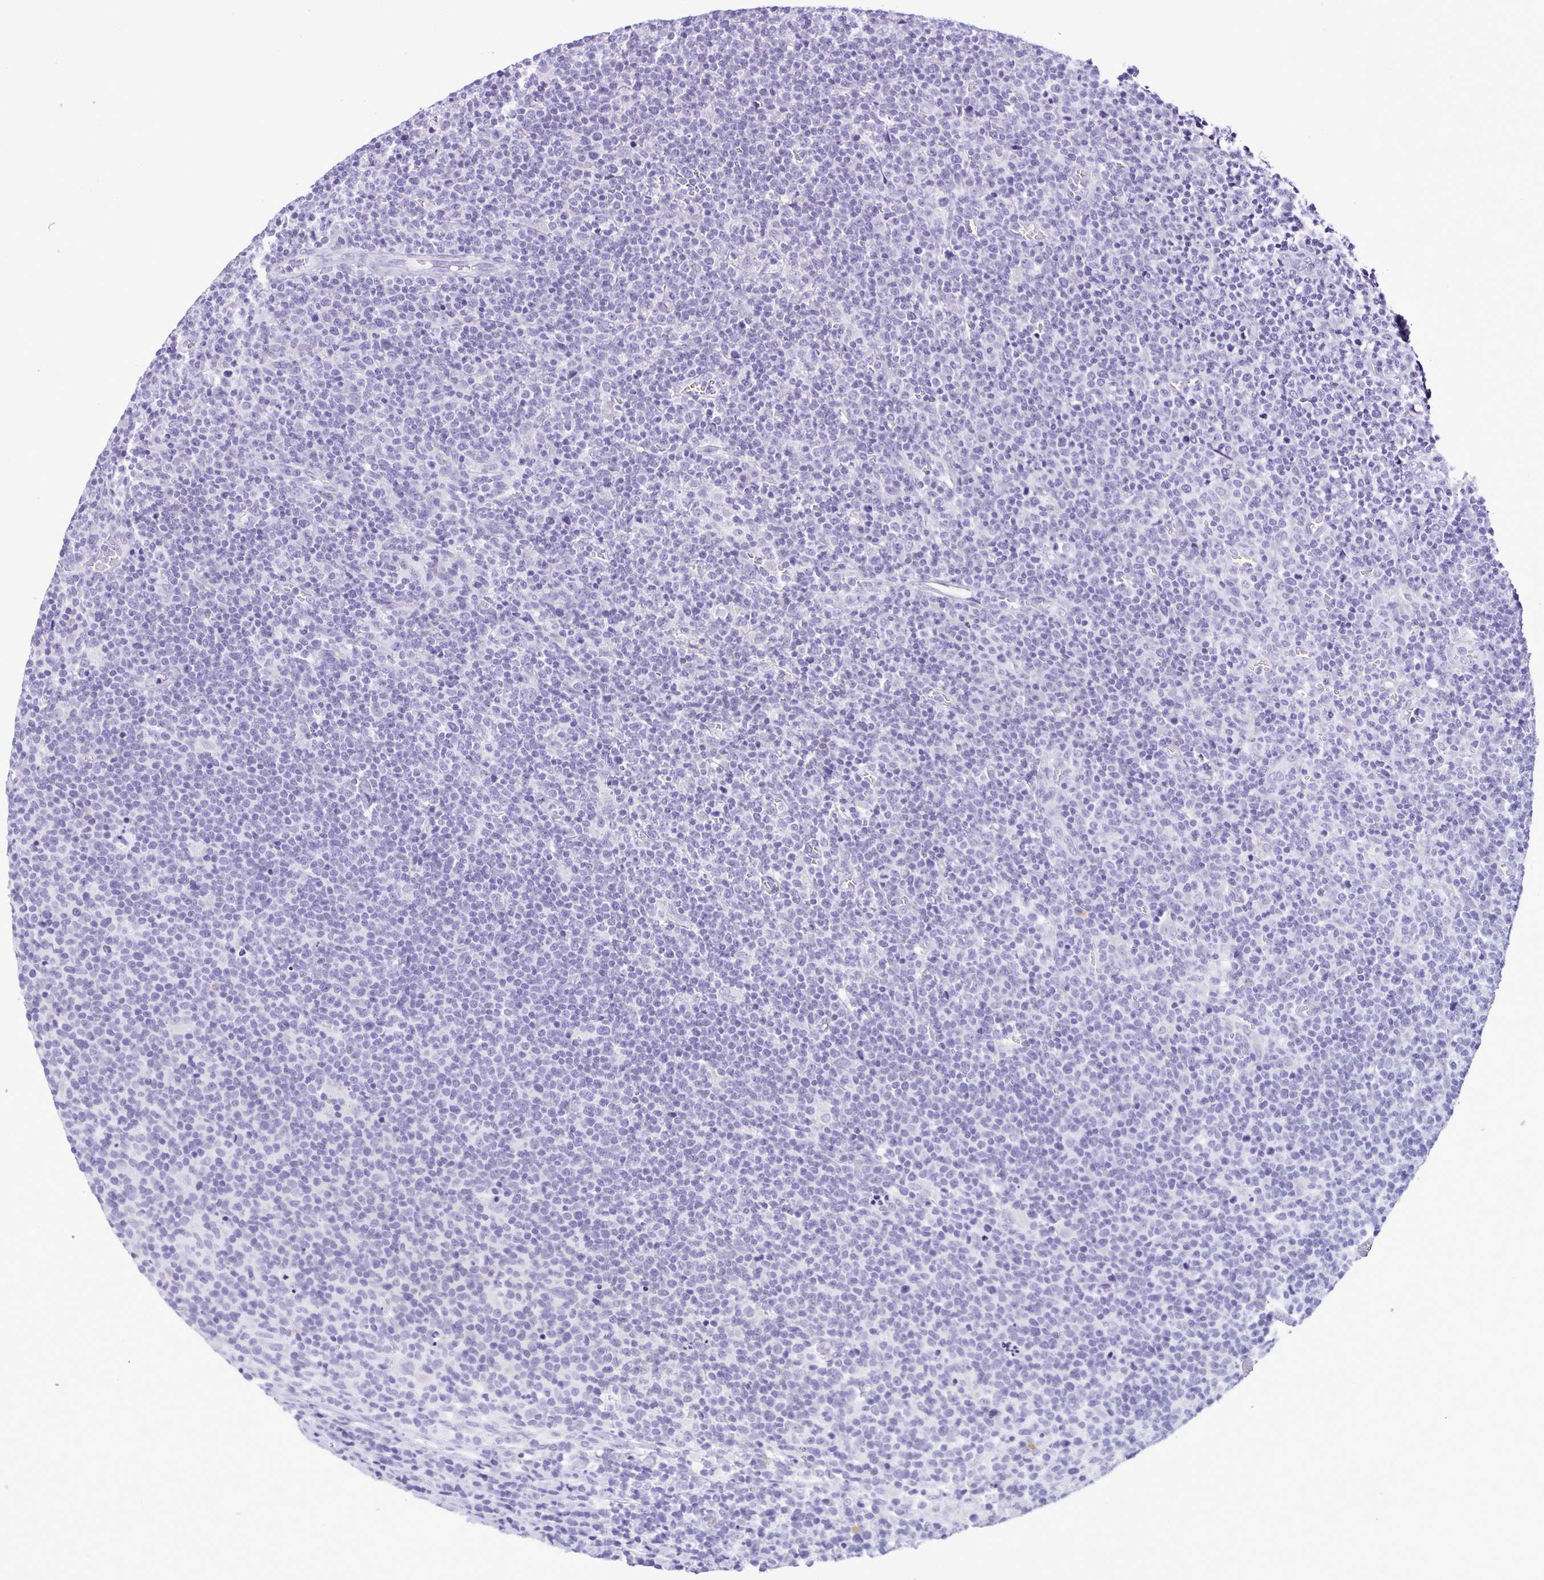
{"staining": {"intensity": "negative", "quantity": "none", "location": "none"}, "tissue": "lymphoma", "cell_type": "Tumor cells", "image_type": "cancer", "snomed": [{"axis": "morphology", "description": "Malignant lymphoma, non-Hodgkin's type, High grade"}, {"axis": "topography", "description": "Lymph node"}], "caption": "Tumor cells are negative for protein expression in human high-grade malignant lymphoma, non-Hodgkin's type.", "gene": "SPATA16", "patient": {"sex": "male", "age": 61}}